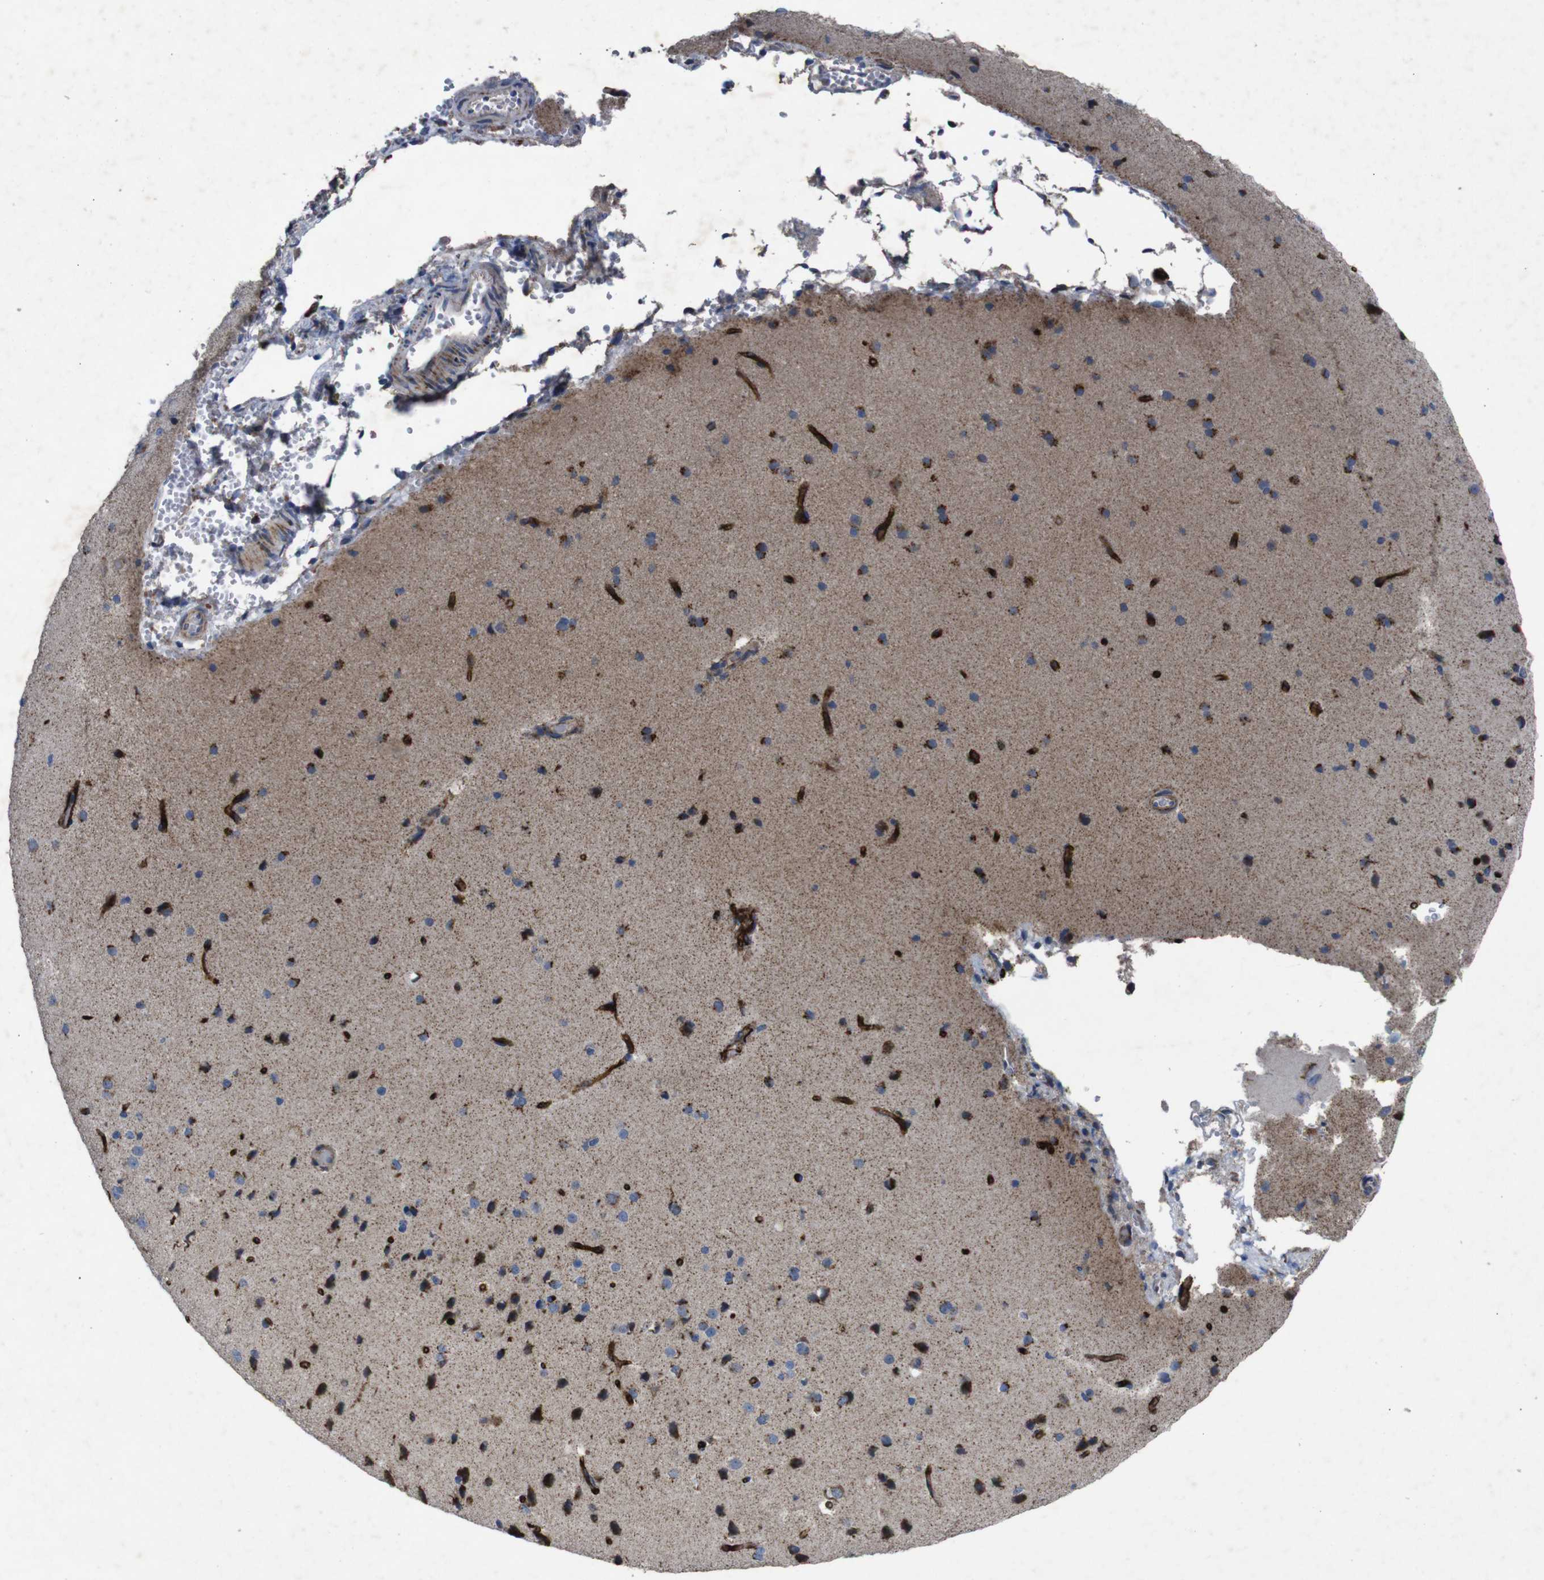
{"staining": {"intensity": "weak", "quantity": ">75%", "location": "cytoplasmic/membranous"}, "tissue": "cerebral cortex", "cell_type": "Endothelial cells", "image_type": "normal", "snomed": [{"axis": "morphology", "description": "Normal tissue, NOS"}, {"axis": "morphology", "description": "Developmental malformation"}, {"axis": "topography", "description": "Cerebral cortex"}], "caption": "A low amount of weak cytoplasmic/membranous positivity is appreciated in about >75% of endothelial cells in benign cerebral cortex.", "gene": "CHST10", "patient": {"sex": "female", "age": 30}}